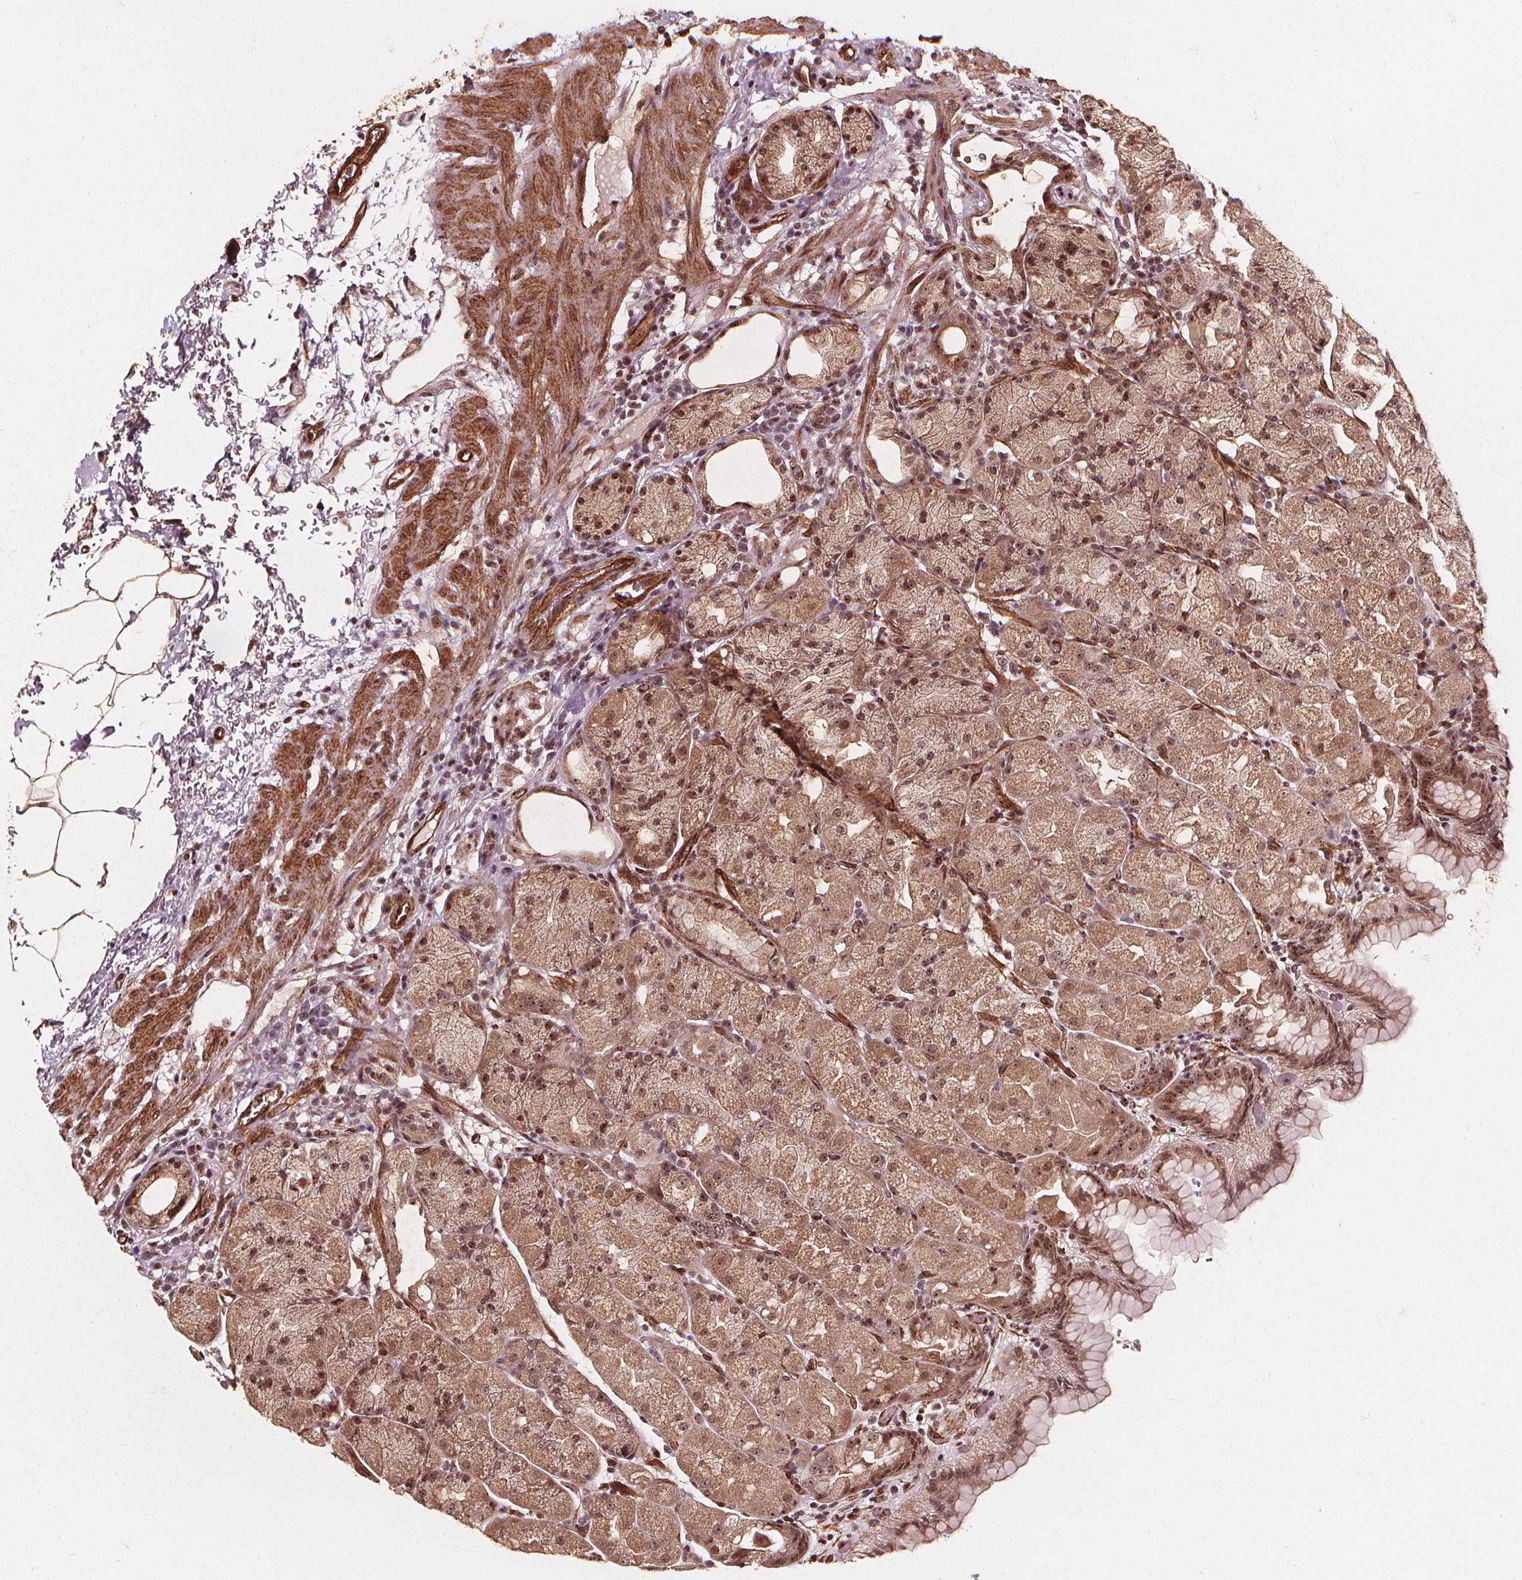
{"staining": {"intensity": "moderate", "quantity": ">75%", "location": "cytoplasmic/membranous,nuclear"}, "tissue": "stomach", "cell_type": "Glandular cells", "image_type": "normal", "snomed": [{"axis": "morphology", "description": "Normal tissue, NOS"}, {"axis": "topography", "description": "Stomach, upper"}, {"axis": "topography", "description": "Stomach"}, {"axis": "topography", "description": "Stomach, lower"}], "caption": "Stomach stained with DAB immunohistochemistry shows medium levels of moderate cytoplasmic/membranous,nuclear expression in approximately >75% of glandular cells. The staining was performed using DAB (3,3'-diaminobenzidine), with brown indicating positive protein expression. Nuclei are stained blue with hematoxylin.", "gene": "EXOSC9", "patient": {"sex": "male", "age": 62}}